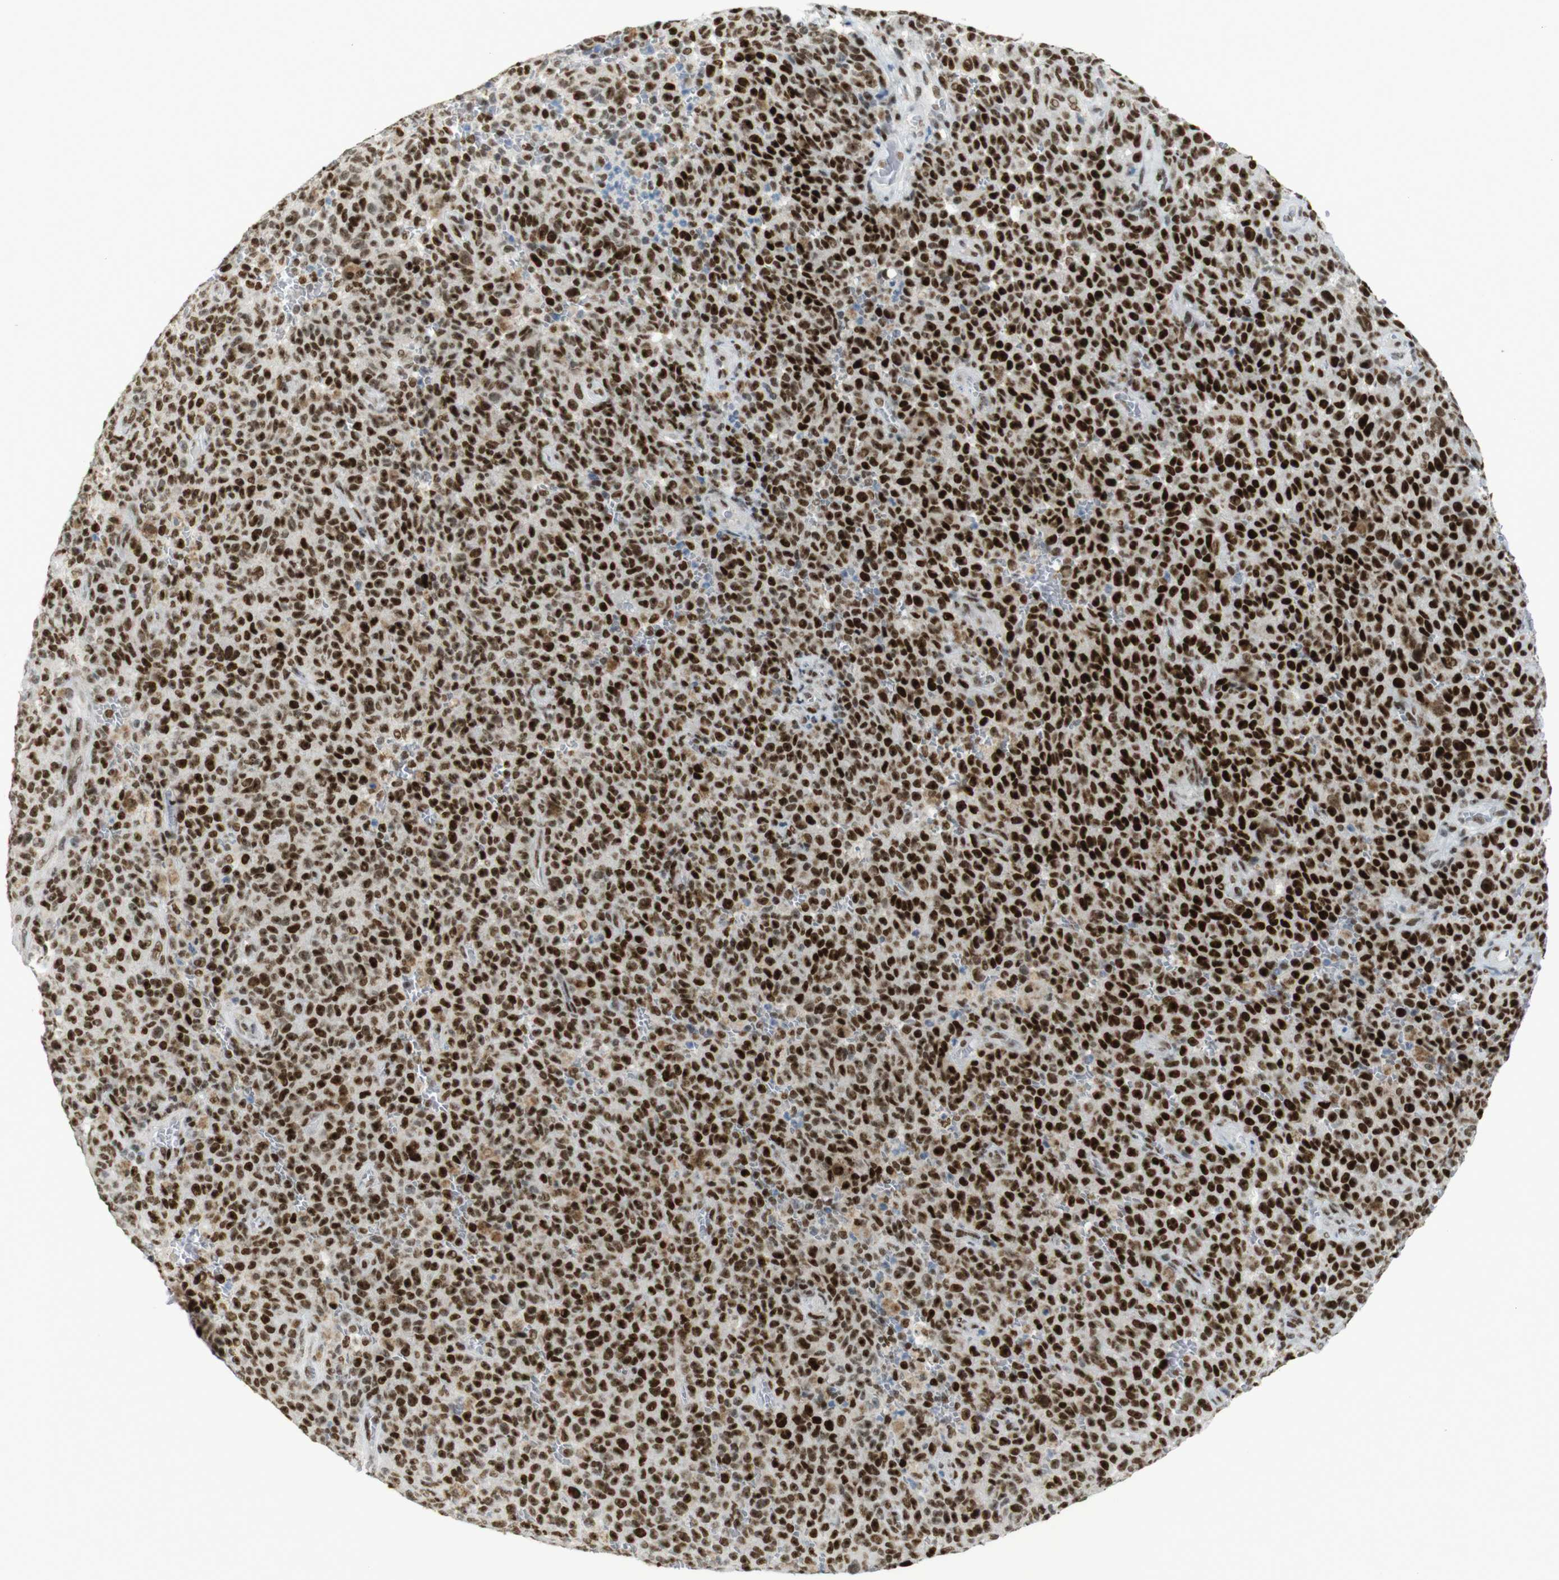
{"staining": {"intensity": "strong", "quantity": ">75%", "location": "nuclear"}, "tissue": "melanoma", "cell_type": "Tumor cells", "image_type": "cancer", "snomed": [{"axis": "morphology", "description": "Malignant melanoma, NOS"}, {"axis": "topography", "description": "Skin"}], "caption": "This micrograph displays immunohistochemistry staining of melanoma, with high strong nuclear positivity in about >75% of tumor cells.", "gene": "RIOX2", "patient": {"sex": "female", "age": 82}}